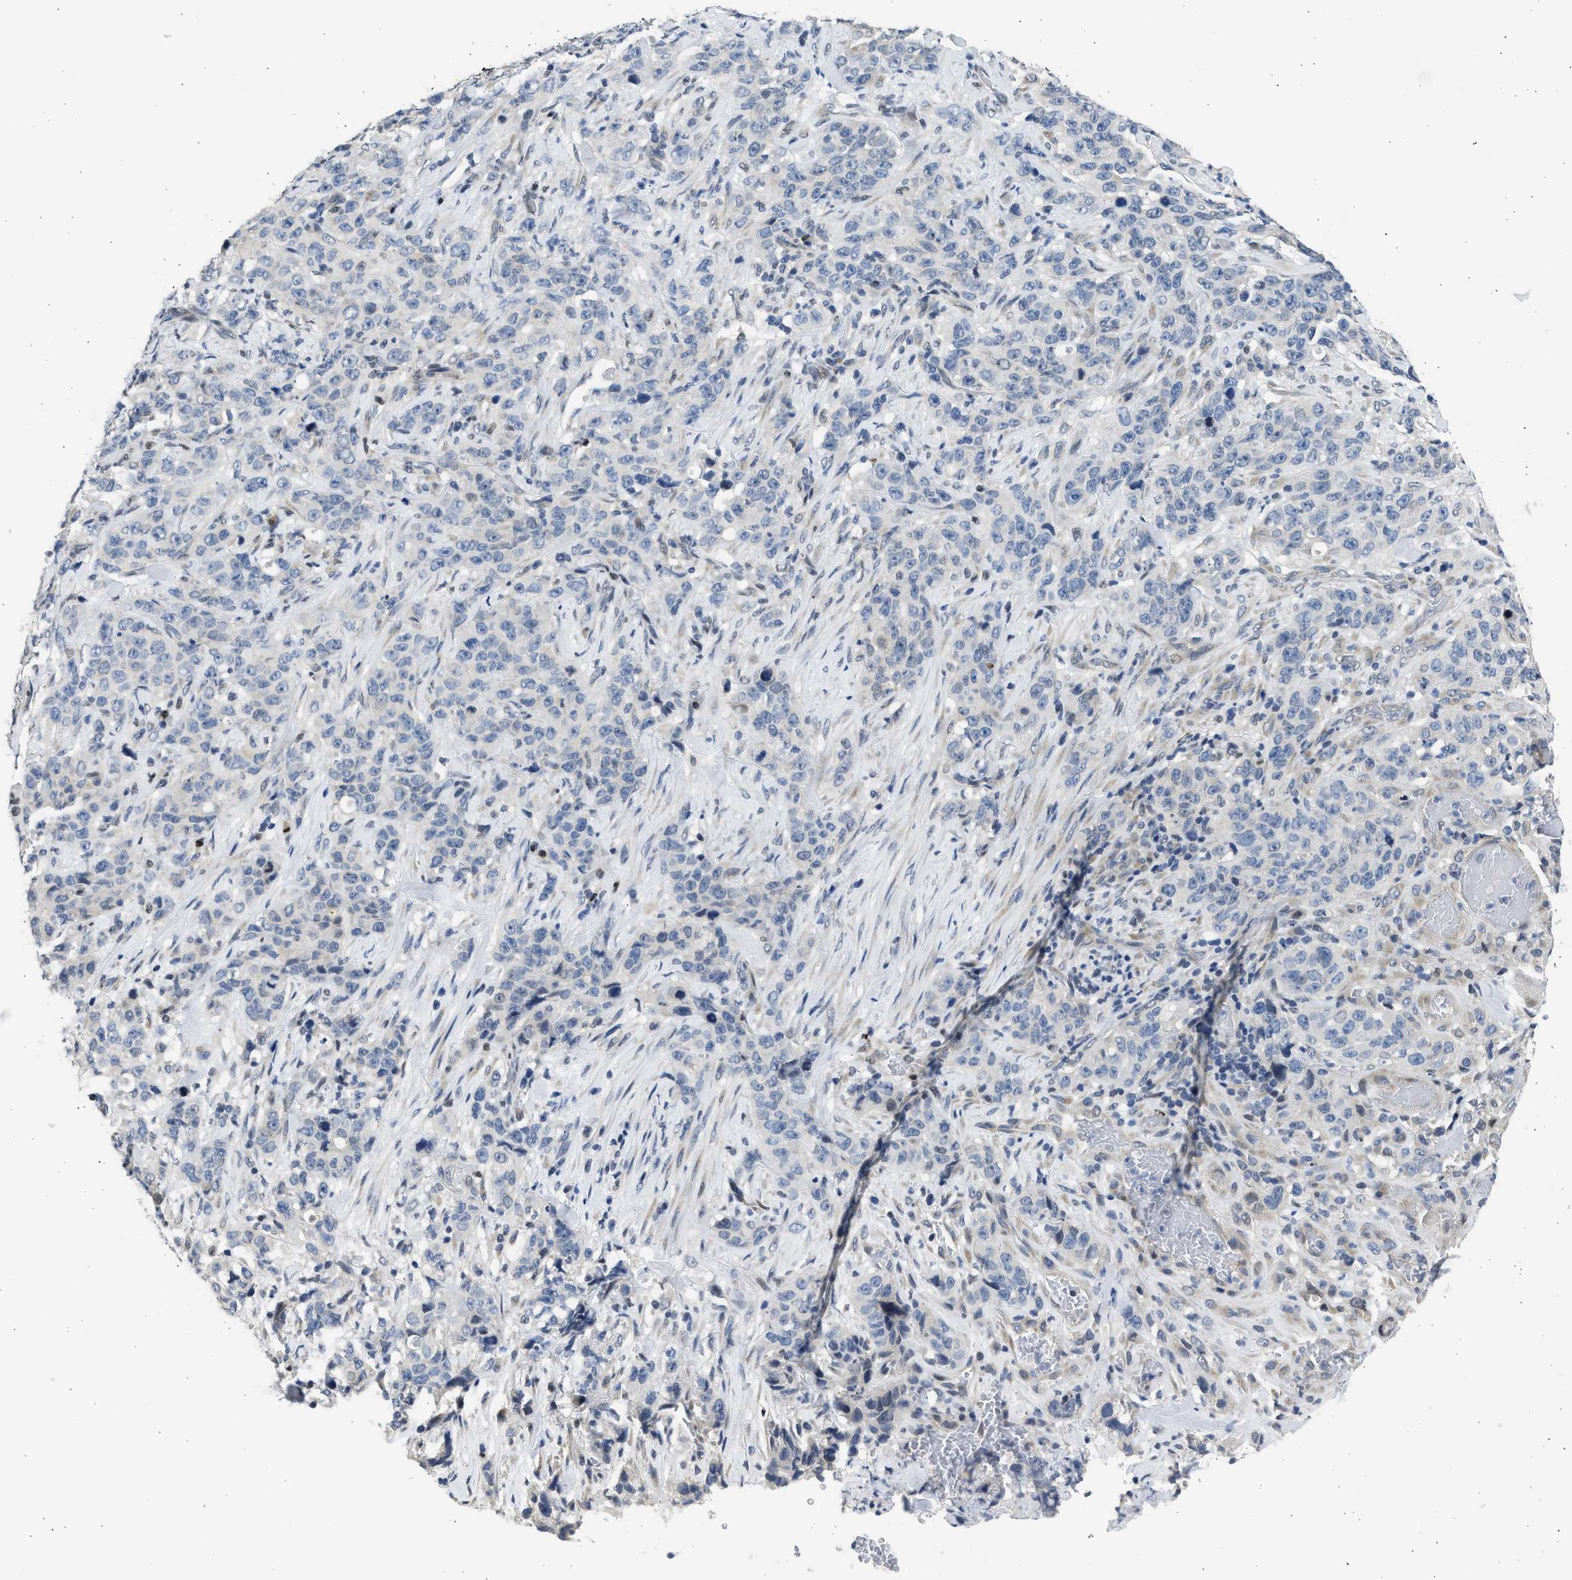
{"staining": {"intensity": "negative", "quantity": "none", "location": "none"}, "tissue": "stomach cancer", "cell_type": "Tumor cells", "image_type": "cancer", "snomed": [{"axis": "morphology", "description": "Adenocarcinoma, NOS"}, {"axis": "topography", "description": "Stomach"}], "caption": "A photomicrograph of human stomach cancer is negative for staining in tumor cells. (DAB (3,3'-diaminobenzidine) immunohistochemistry (IHC) visualized using brightfield microscopy, high magnification).", "gene": "HMGN3", "patient": {"sex": "male", "age": 48}}